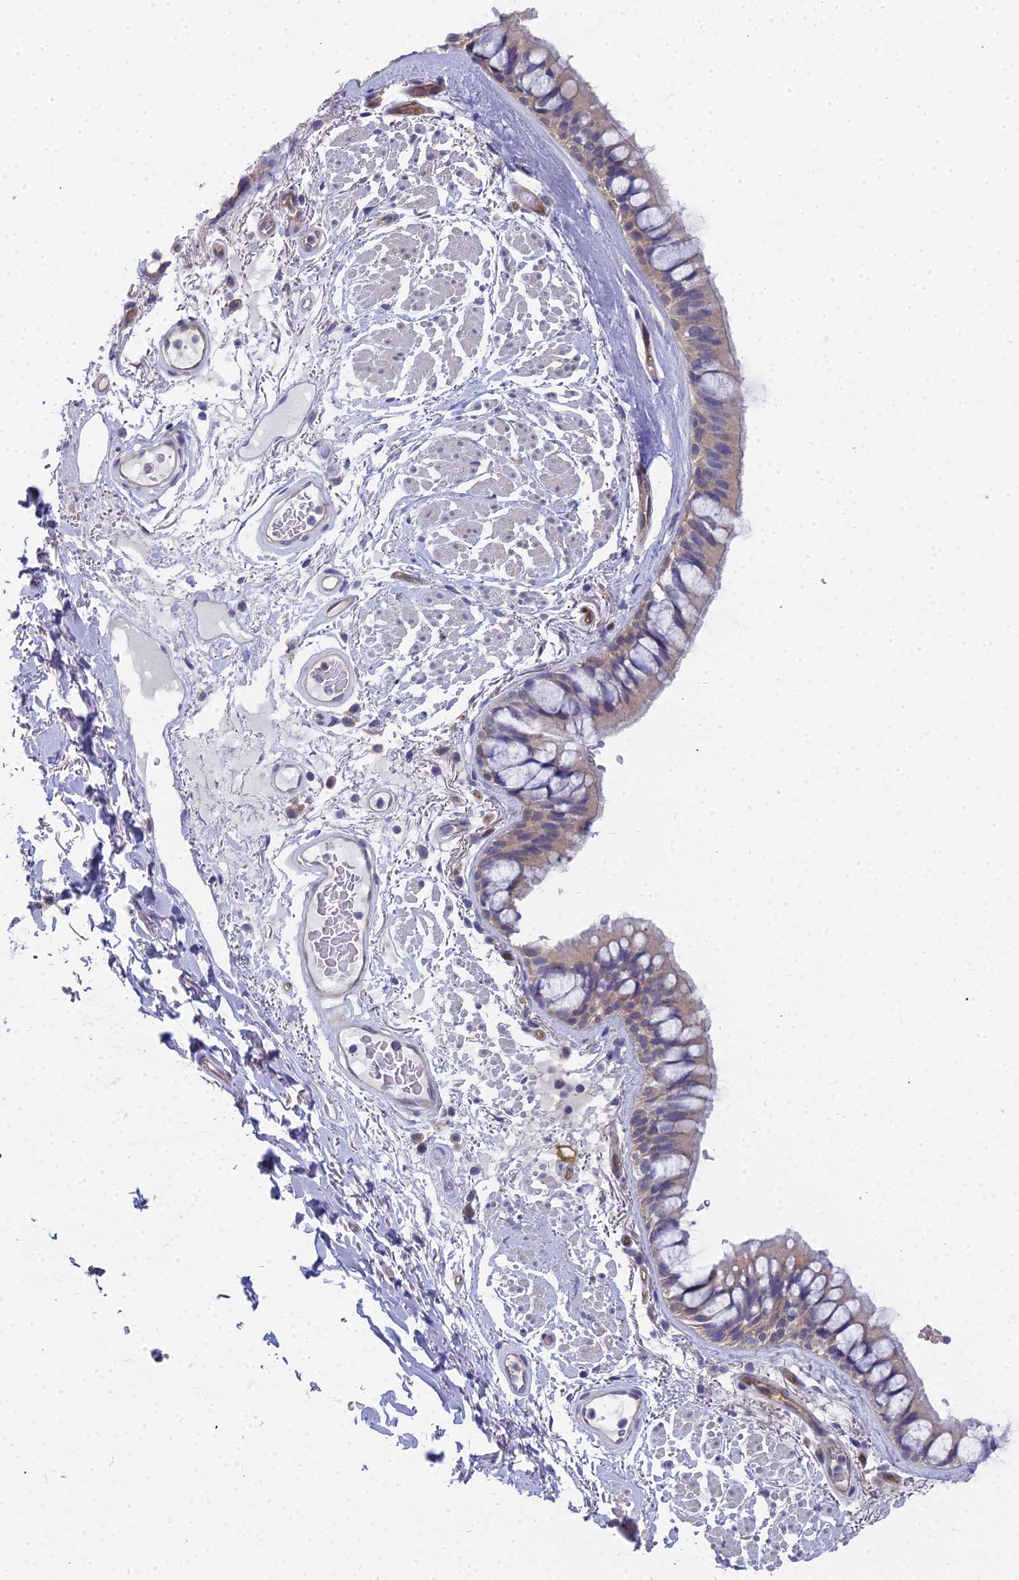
{"staining": {"intensity": "weak", "quantity": "<25%", "location": "cytoplasmic/membranous"}, "tissue": "bronchus", "cell_type": "Respiratory epithelial cells", "image_type": "normal", "snomed": [{"axis": "morphology", "description": "Normal tissue, NOS"}, {"axis": "topography", "description": "Bronchus"}], "caption": "Immunohistochemistry micrograph of normal human bronchus stained for a protein (brown), which reveals no staining in respiratory epithelial cells. (Stains: DAB (3,3'-diaminobenzidine) immunohistochemistry with hematoxylin counter stain, Microscopy: brightfield microscopy at high magnification).", "gene": "RDX", "patient": {"sex": "male", "age": 70}}